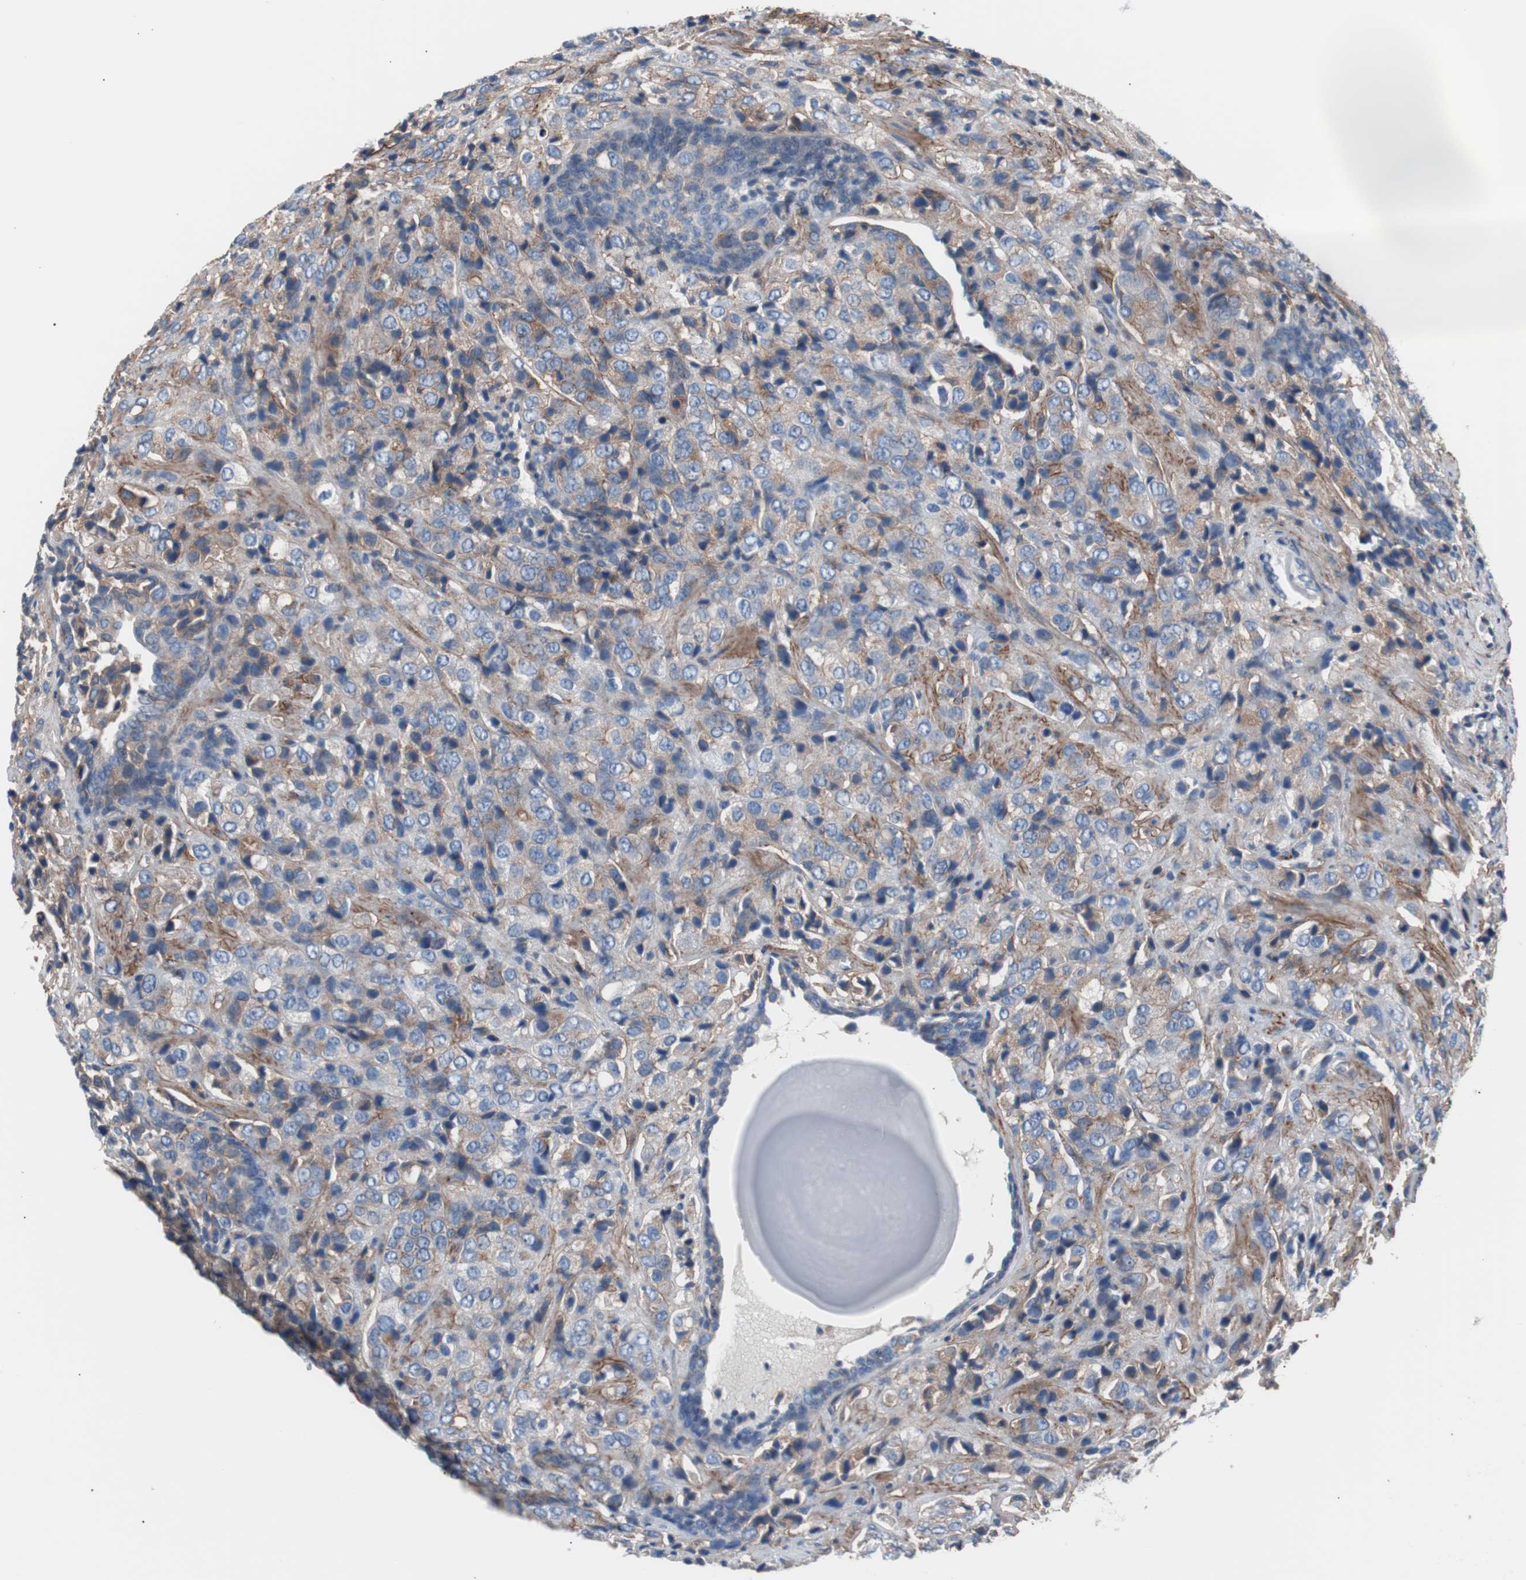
{"staining": {"intensity": "weak", "quantity": "25%-75%", "location": "cytoplasmic/membranous"}, "tissue": "prostate cancer", "cell_type": "Tumor cells", "image_type": "cancer", "snomed": [{"axis": "morphology", "description": "Adenocarcinoma, High grade"}, {"axis": "topography", "description": "Prostate"}], "caption": "Weak cytoplasmic/membranous protein positivity is present in about 25%-75% of tumor cells in prostate adenocarcinoma (high-grade).", "gene": "CD81", "patient": {"sex": "male", "age": 70}}